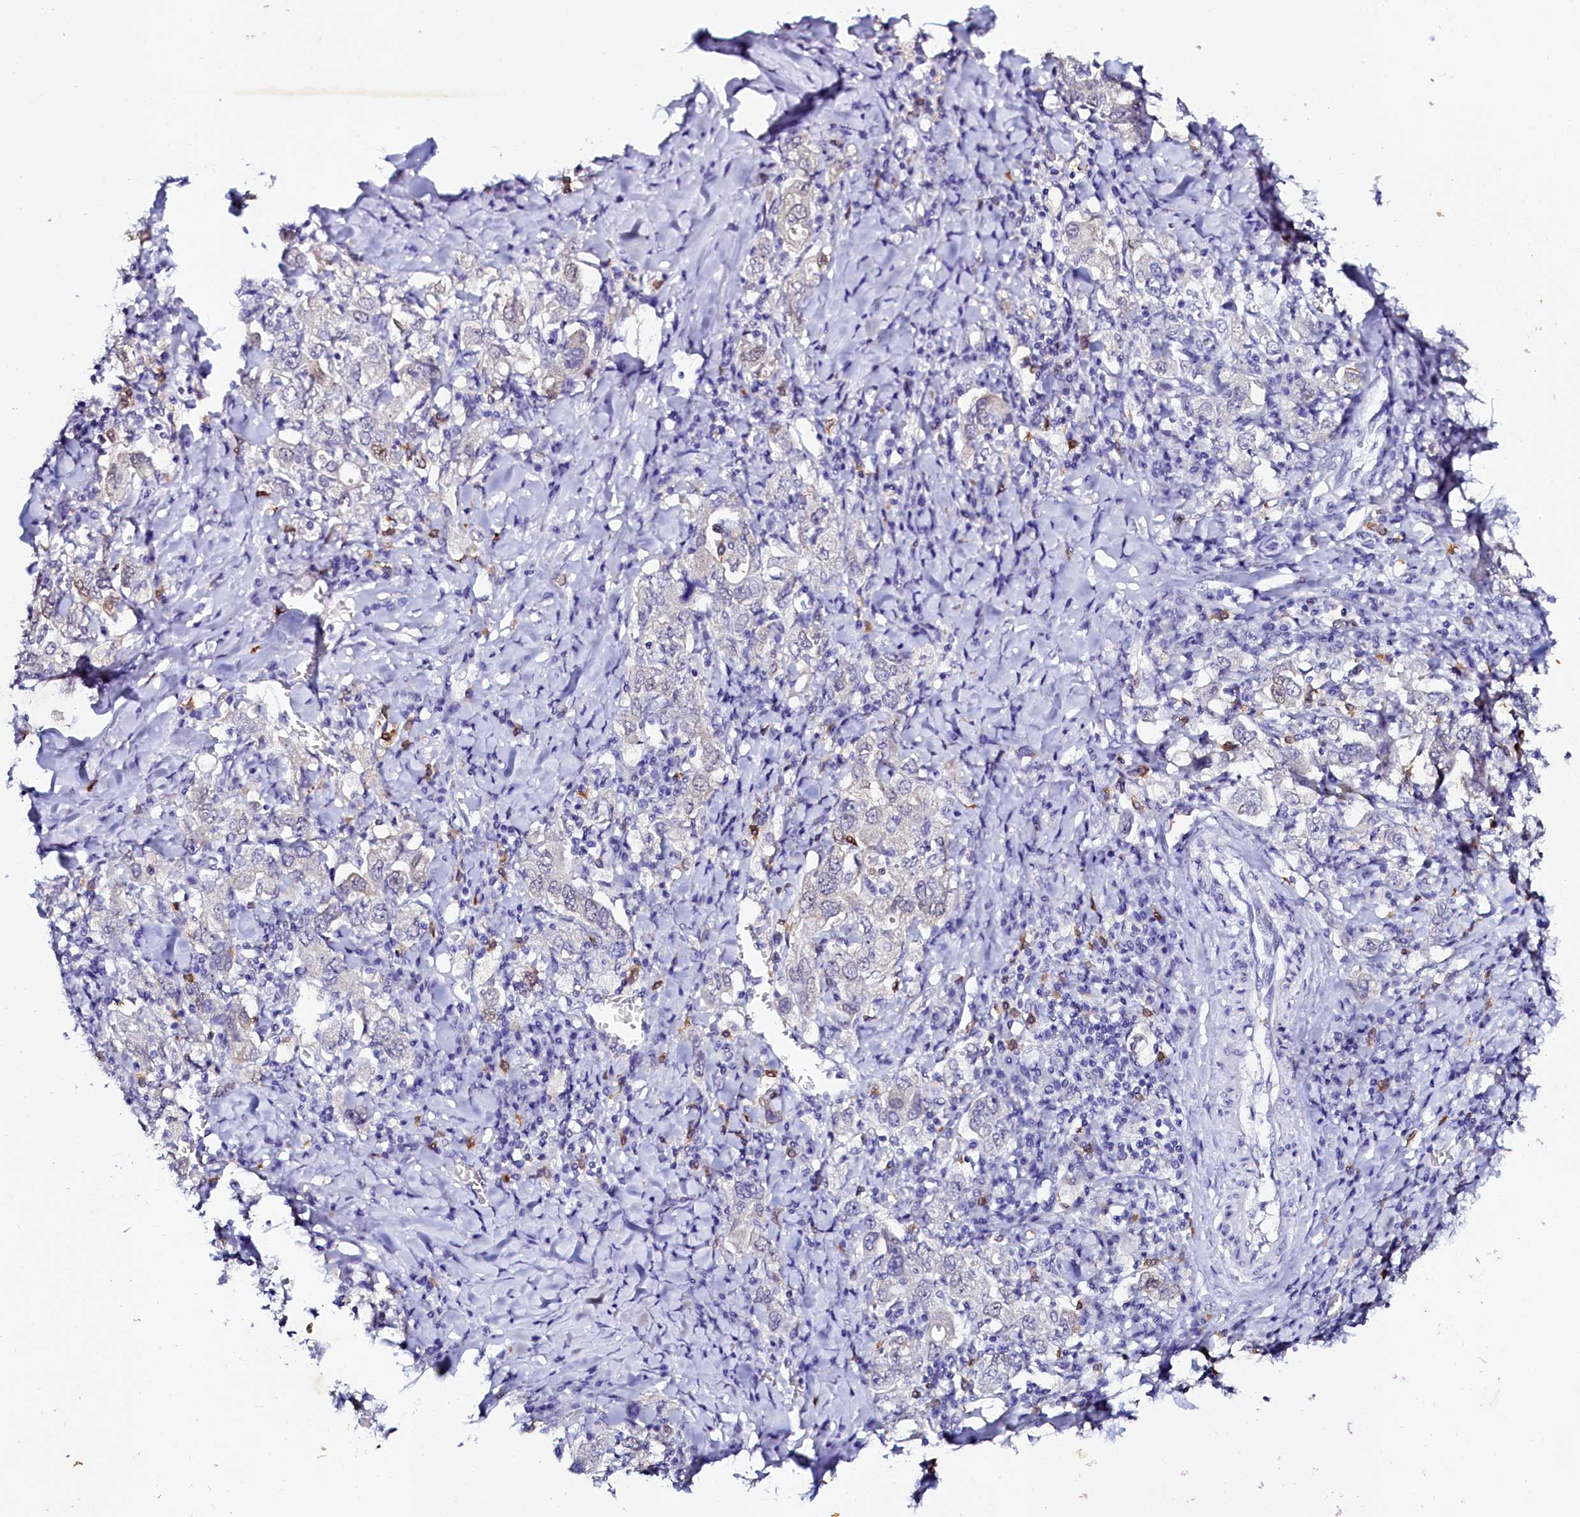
{"staining": {"intensity": "negative", "quantity": "none", "location": "none"}, "tissue": "stomach cancer", "cell_type": "Tumor cells", "image_type": "cancer", "snomed": [{"axis": "morphology", "description": "Adenocarcinoma, NOS"}, {"axis": "topography", "description": "Stomach, upper"}], "caption": "The micrograph displays no staining of tumor cells in stomach cancer.", "gene": "SORD", "patient": {"sex": "male", "age": 62}}